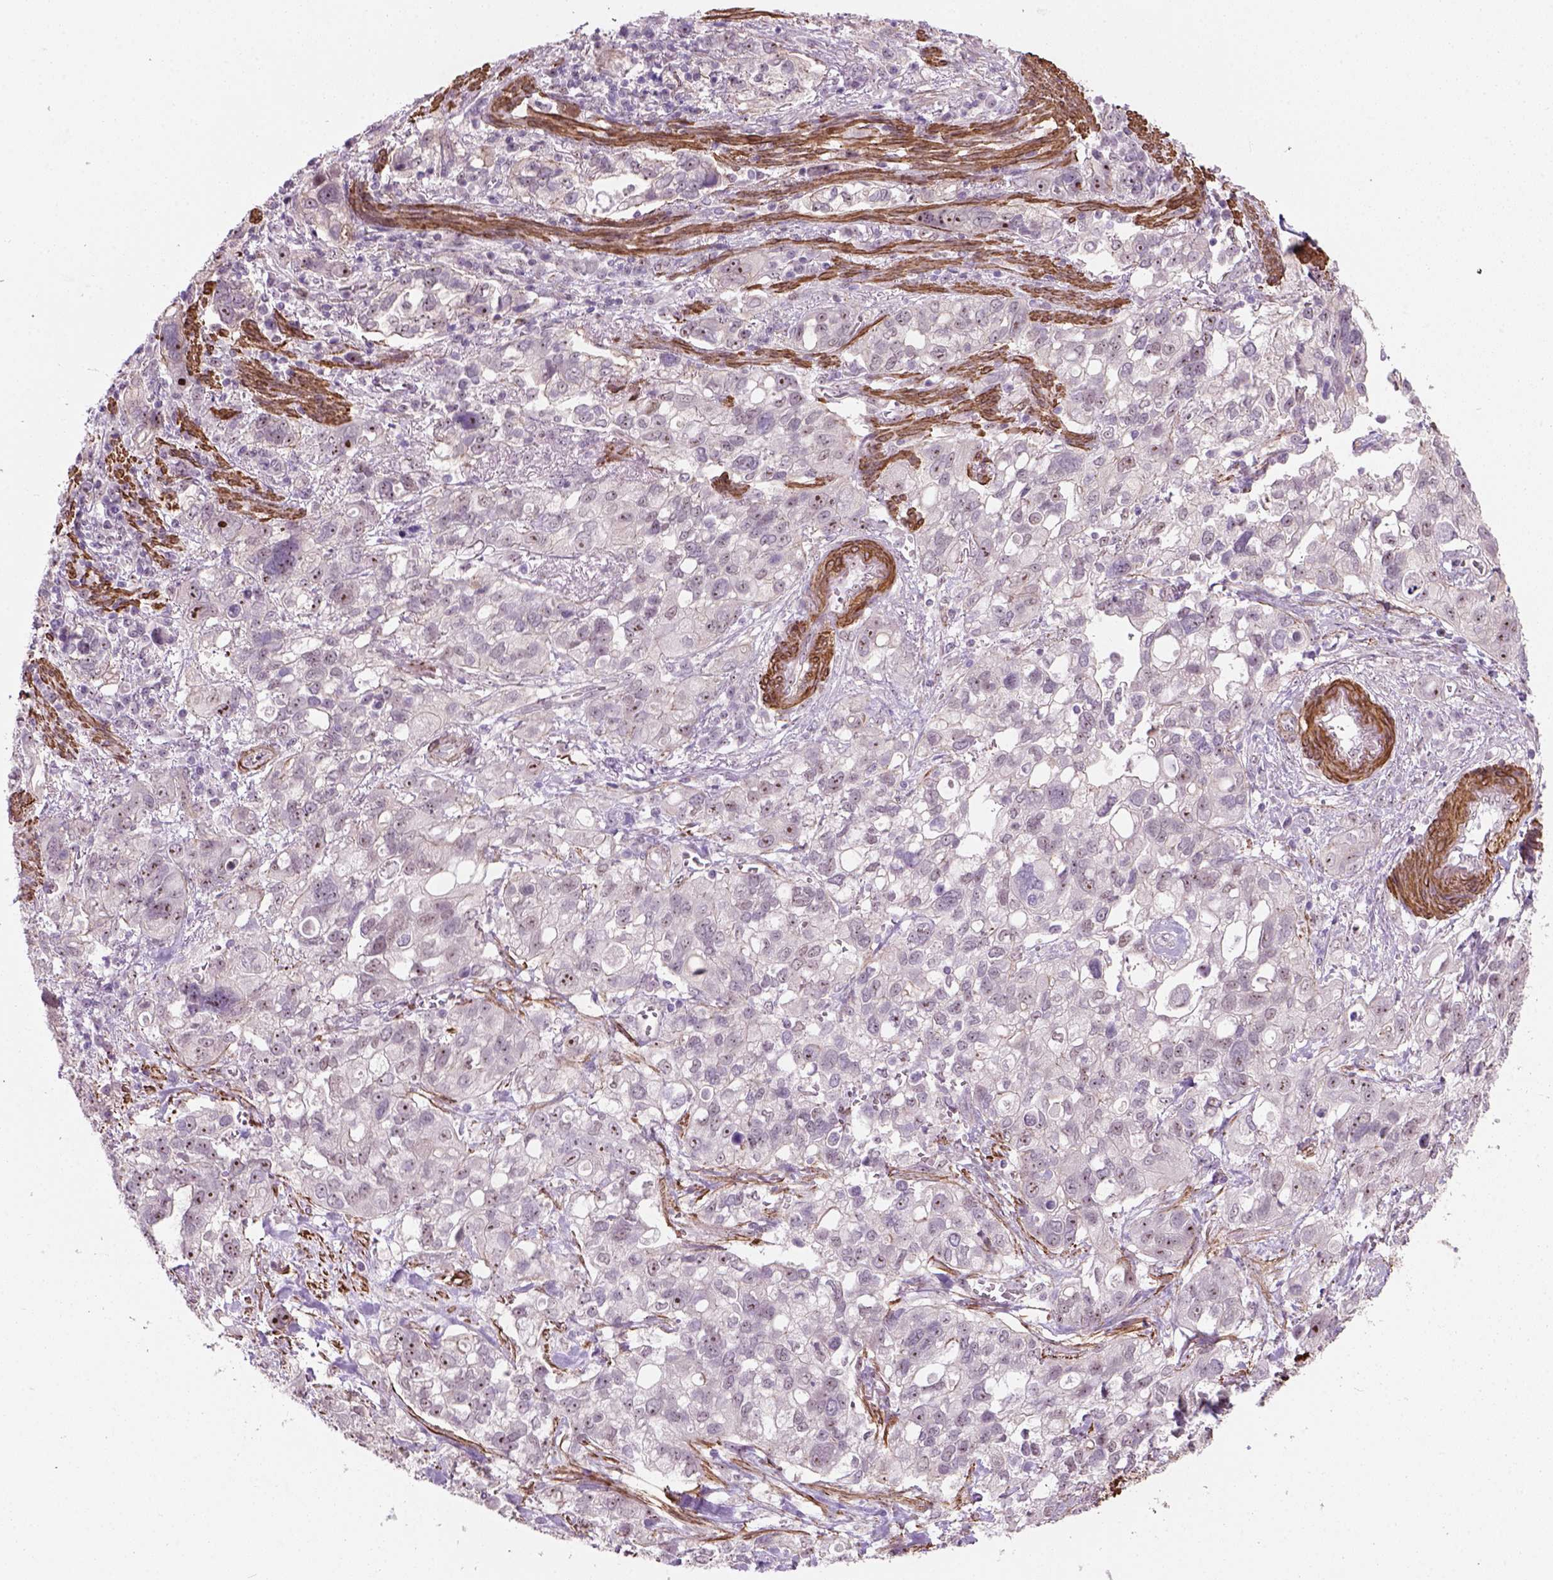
{"staining": {"intensity": "moderate", "quantity": ">75%", "location": "nuclear"}, "tissue": "stomach cancer", "cell_type": "Tumor cells", "image_type": "cancer", "snomed": [{"axis": "morphology", "description": "Adenocarcinoma, NOS"}, {"axis": "topography", "description": "Stomach, upper"}], "caption": "Tumor cells demonstrate medium levels of moderate nuclear staining in about >75% of cells in human stomach adenocarcinoma.", "gene": "RRS1", "patient": {"sex": "female", "age": 81}}